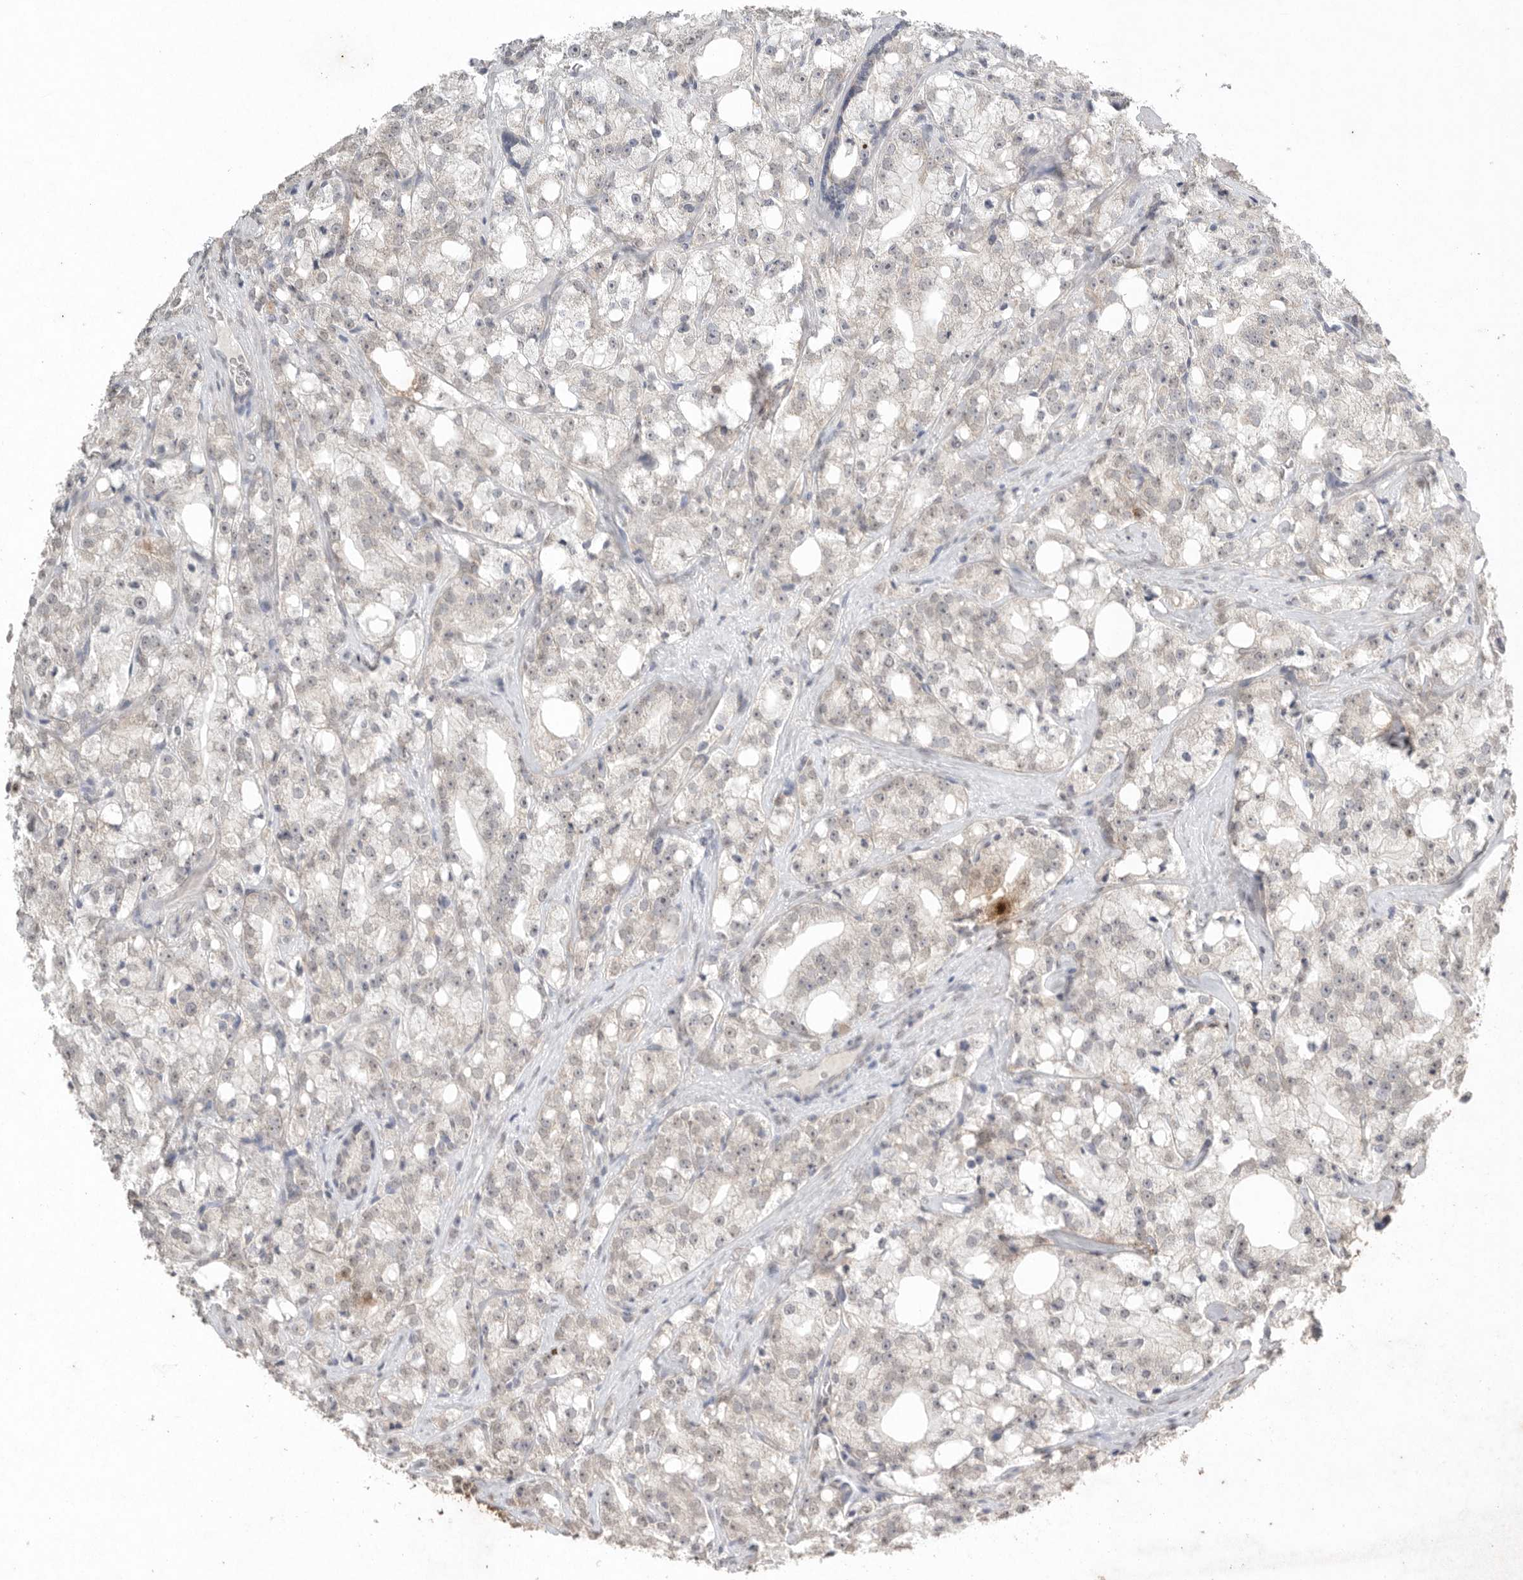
{"staining": {"intensity": "negative", "quantity": "none", "location": "none"}, "tissue": "prostate cancer", "cell_type": "Tumor cells", "image_type": "cancer", "snomed": [{"axis": "morphology", "description": "Adenocarcinoma, High grade"}, {"axis": "topography", "description": "Prostate"}], "caption": "This is a micrograph of immunohistochemistry staining of adenocarcinoma (high-grade) (prostate), which shows no expression in tumor cells.", "gene": "KLK5", "patient": {"sex": "male", "age": 64}}